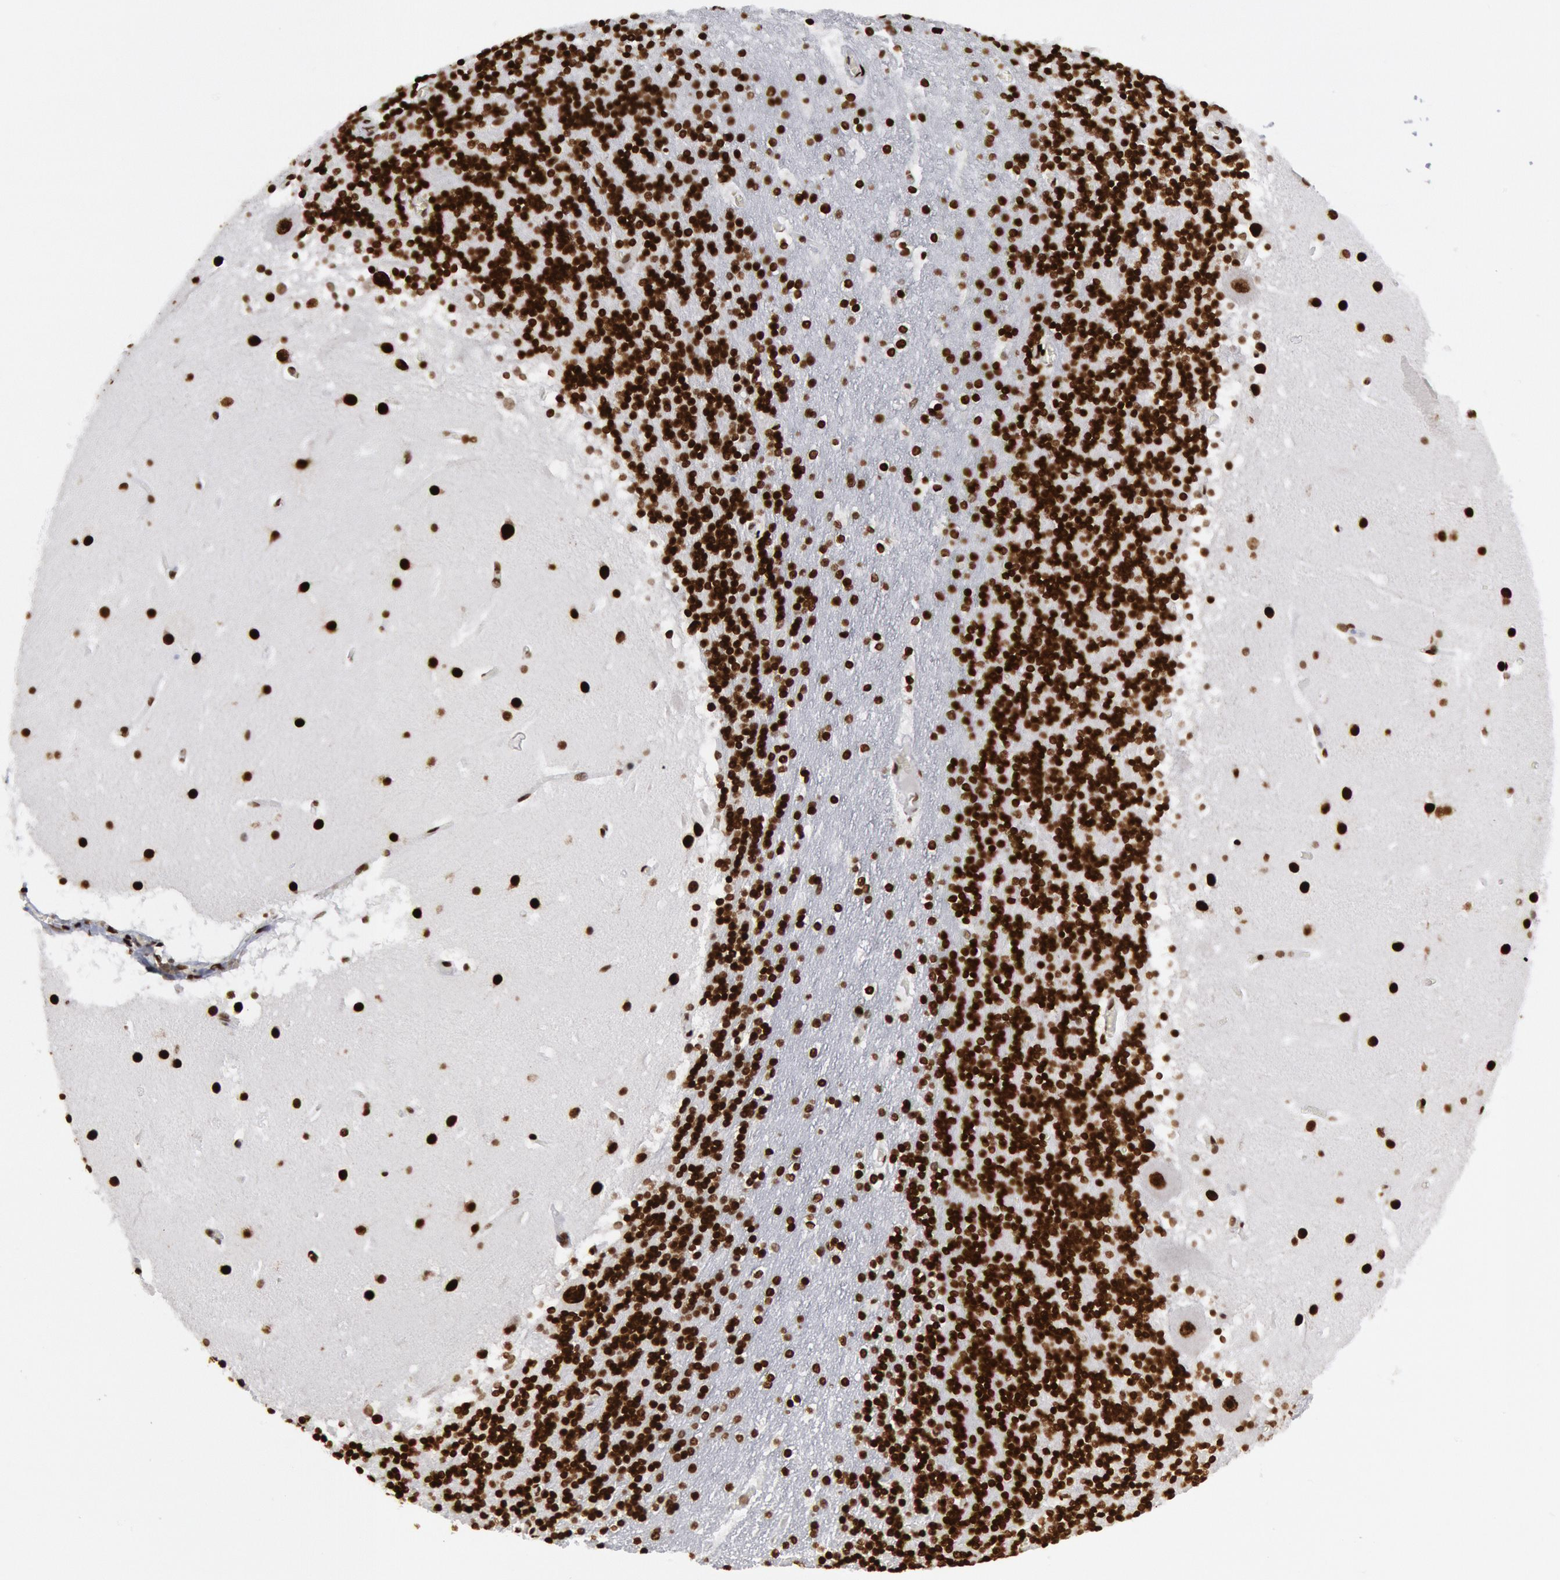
{"staining": {"intensity": "strong", "quantity": ">75%", "location": "nuclear"}, "tissue": "cerebellum", "cell_type": "Cells in granular layer", "image_type": "normal", "snomed": [{"axis": "morphology", "description": "Normal tissue, NOS"}, {"axis": "topography", "description": "Cerebellum"}], "caption": "IHC image of unremarkable cerebellum: cerebellum stained using immunohistochemistry displays high levels of strong protein expression localized specifically in the nuclear of cells in granular layer, appearing as a nuclear brown color.", "gene": "MECP2", "patient": {"sex": "male", "age": 45}}